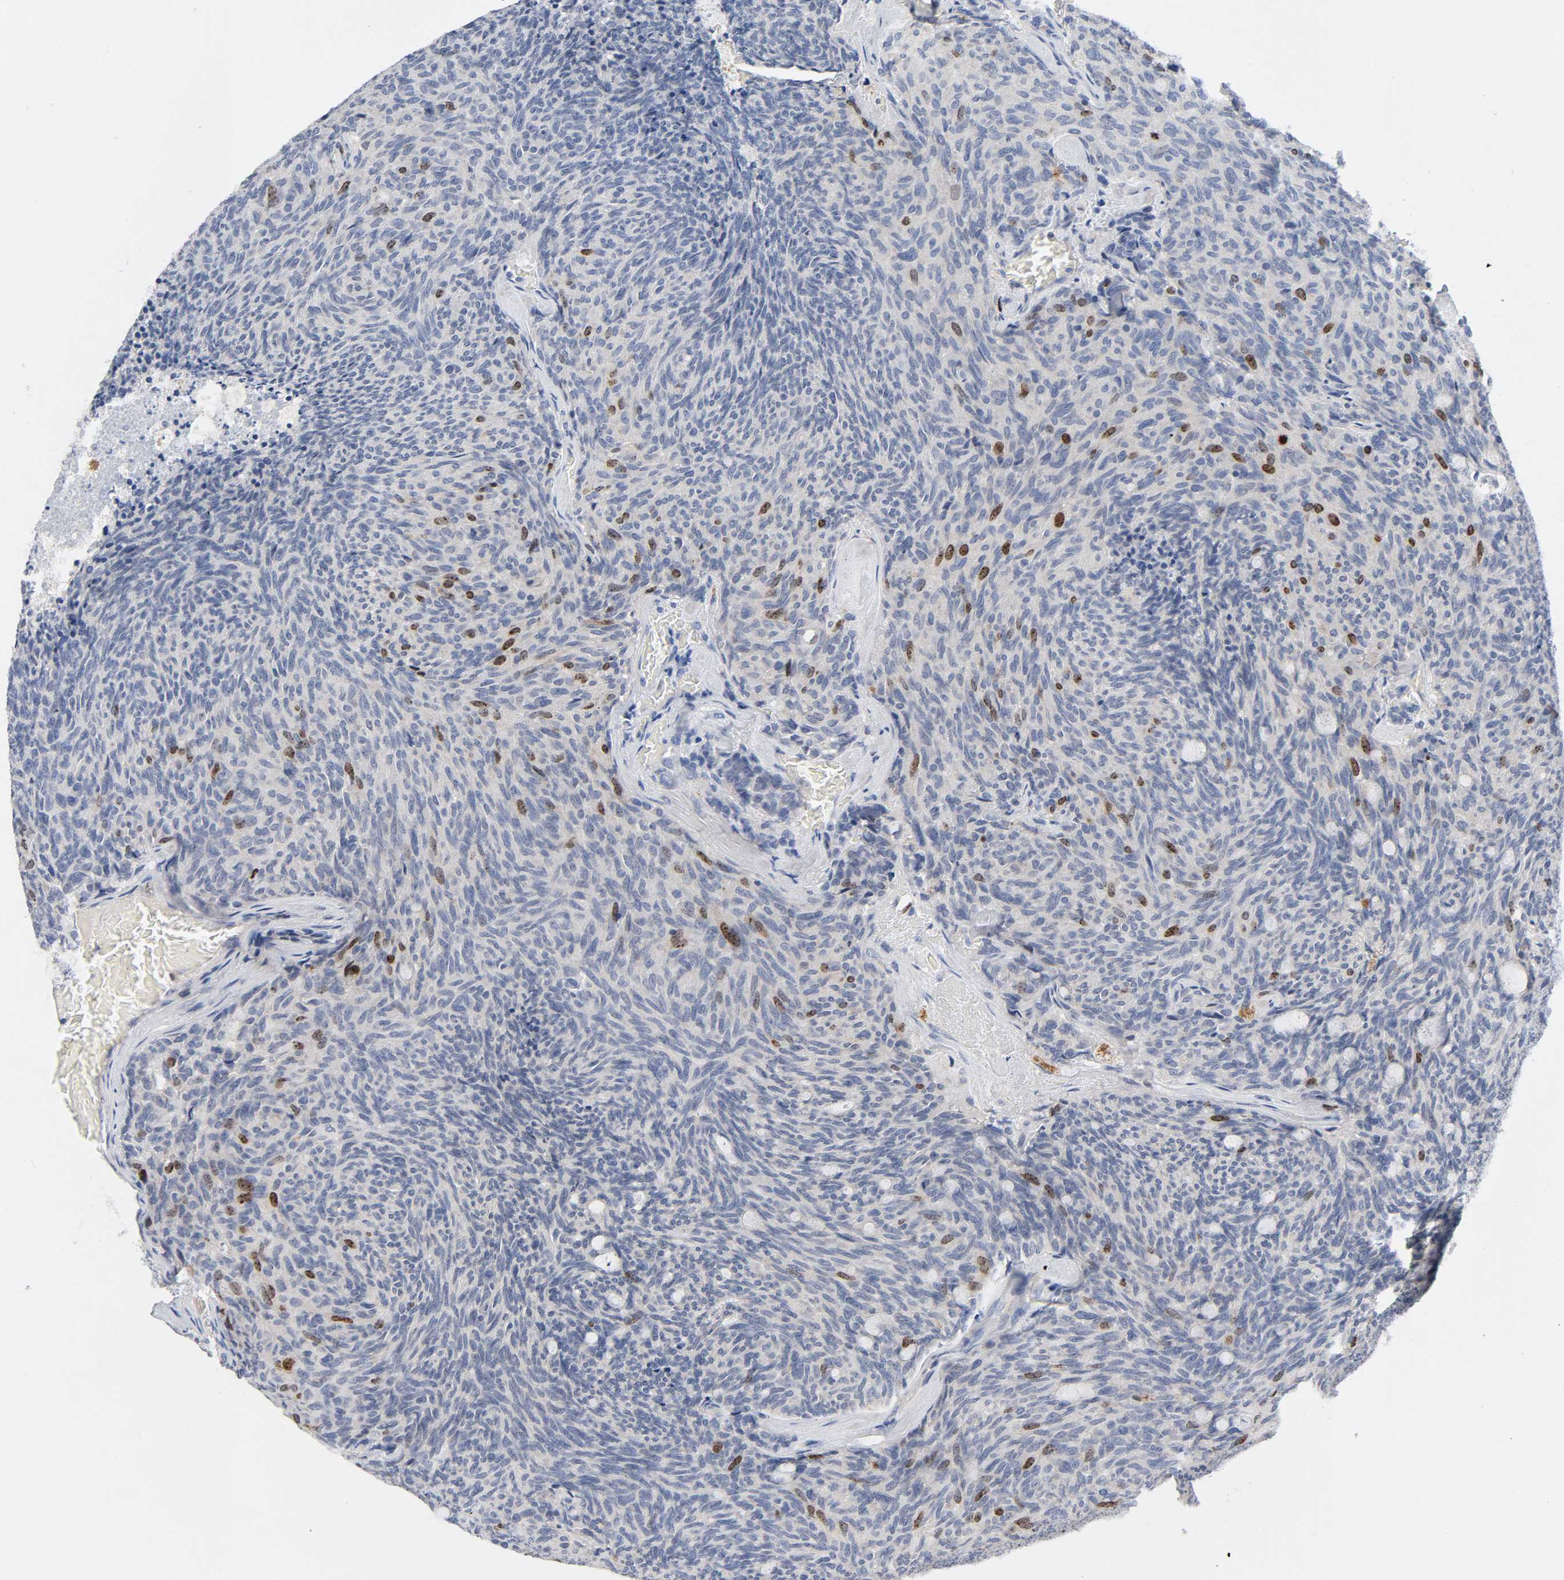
{"staining": {"intensity": "moderate", "quantity": "<25%", "location": "cytoplasmic/membranous,nuclear"}, "tissue": "carcinoid", "cell_type": "Tumor cells", "image_type": "cancer", "snomed": [{"axis": "morphology", "description": "Carcinoid, malignant, NOS"}, {"axis": "topography", "description": "Pancreas"}], "caption": "Immunohistochemistry (IHC) photomicrograph of neoplastic tissue: human carcinoid stained using immunohistochemistry displays low levels of moderate protein expression localized specifically in the cytoplasmic/membranous and nuclear of tumor cells, appearing as a cytoplasmic/membranous and nuclear brown color.", "gene": "BIRC5", "patient": {"sex": "female", "age": 54}}